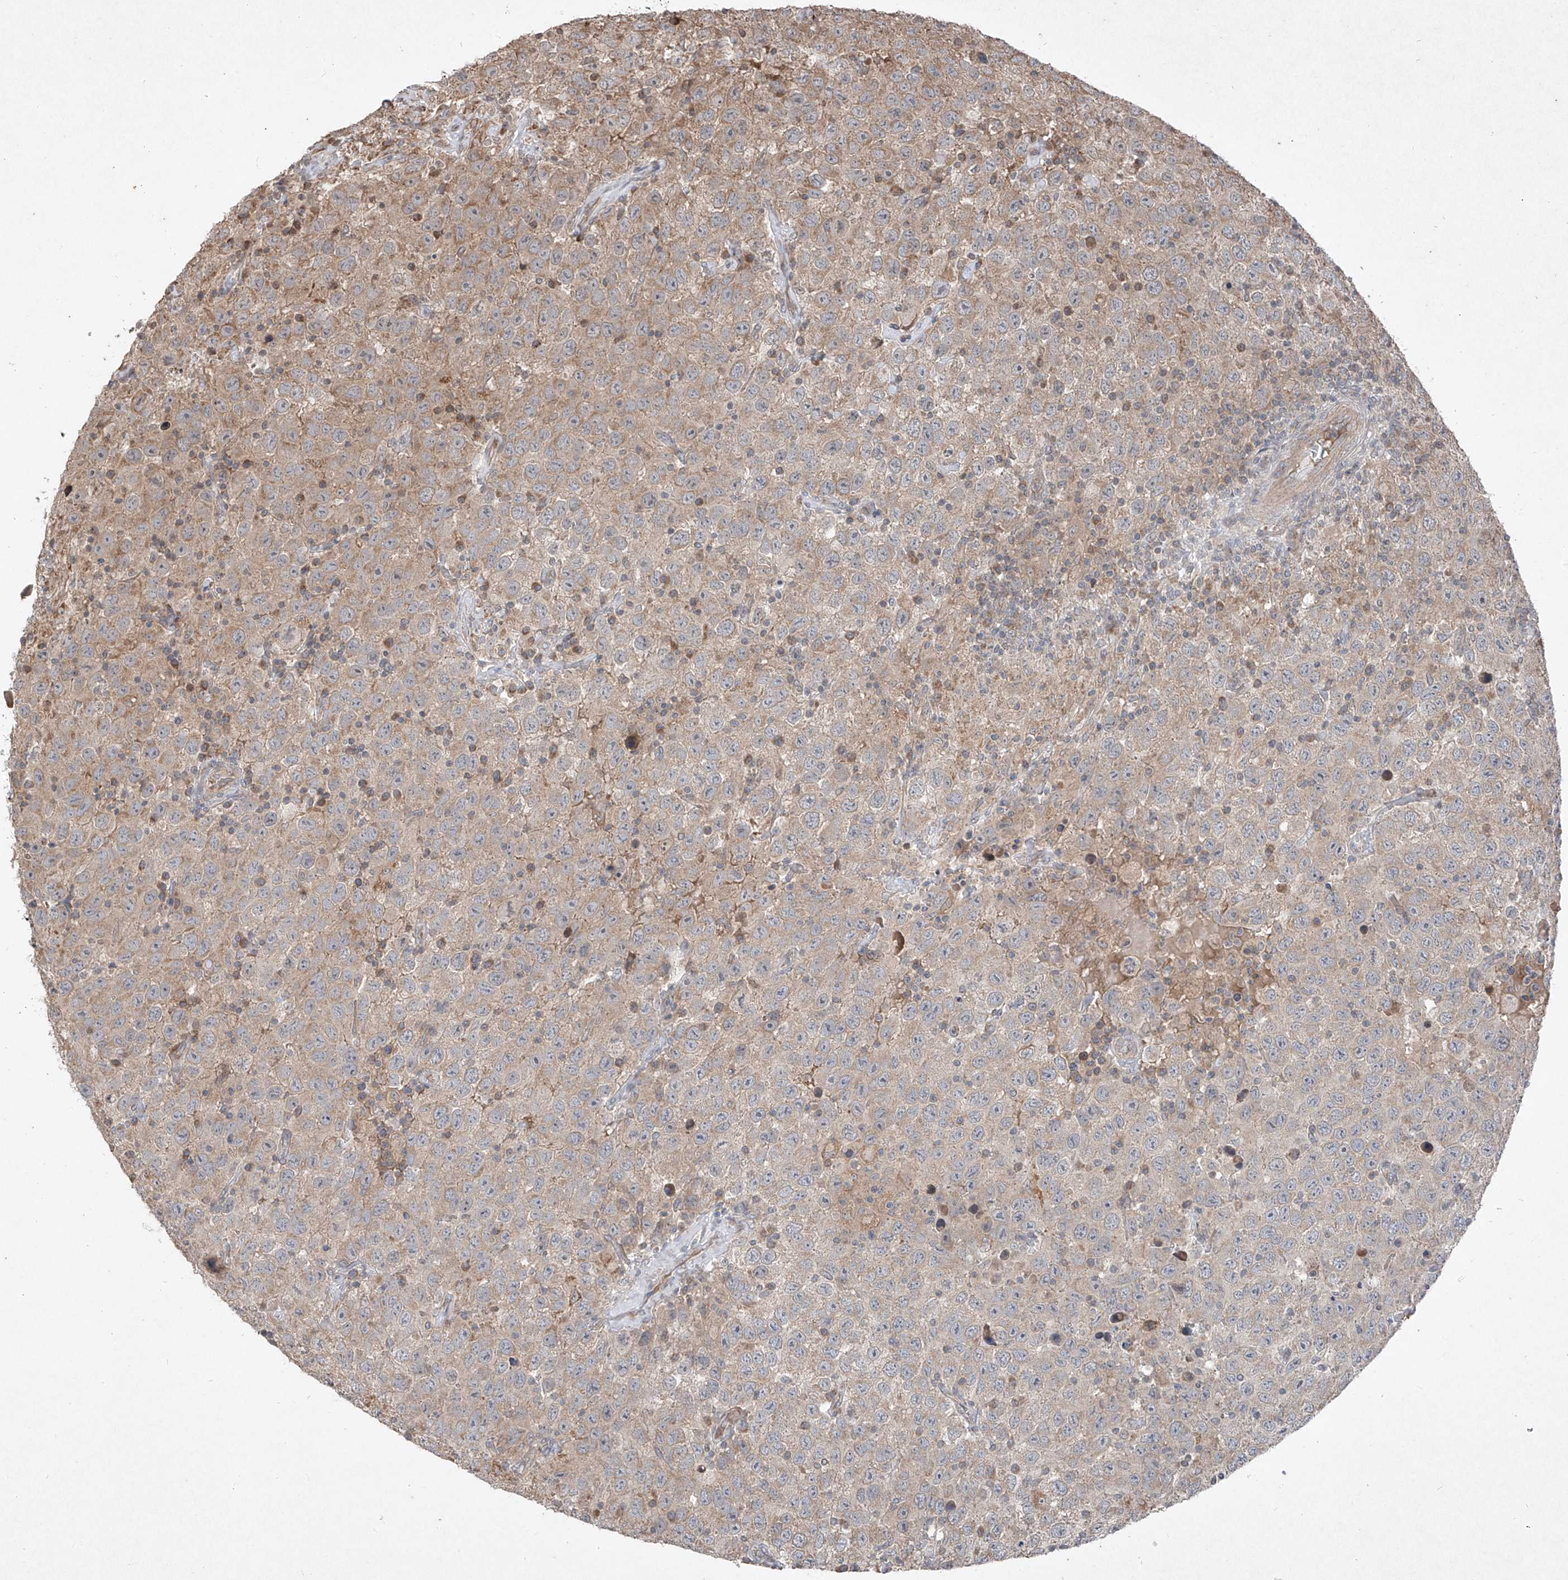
{"staining": {"intensity": "weak", "quantity": "25%-75%", "location": "cytoplasmic/membranous"}, "tissue": "testis cancer", "cell_type": "Tumor cells", "image_type": "cancer", "snomed": [{"axis": "morphology", "description": "Seminoma, NOS"}, {"axis": "topography", "description": "Testis"}], "caption": "Tumor cells reveal low levels of weak cytoplasmic/membranous positivity in approximately 25%-75% of cells in seminoma (testis).", "gene": "ABCD3", "patient": {"sex": "male", "age": 41}}